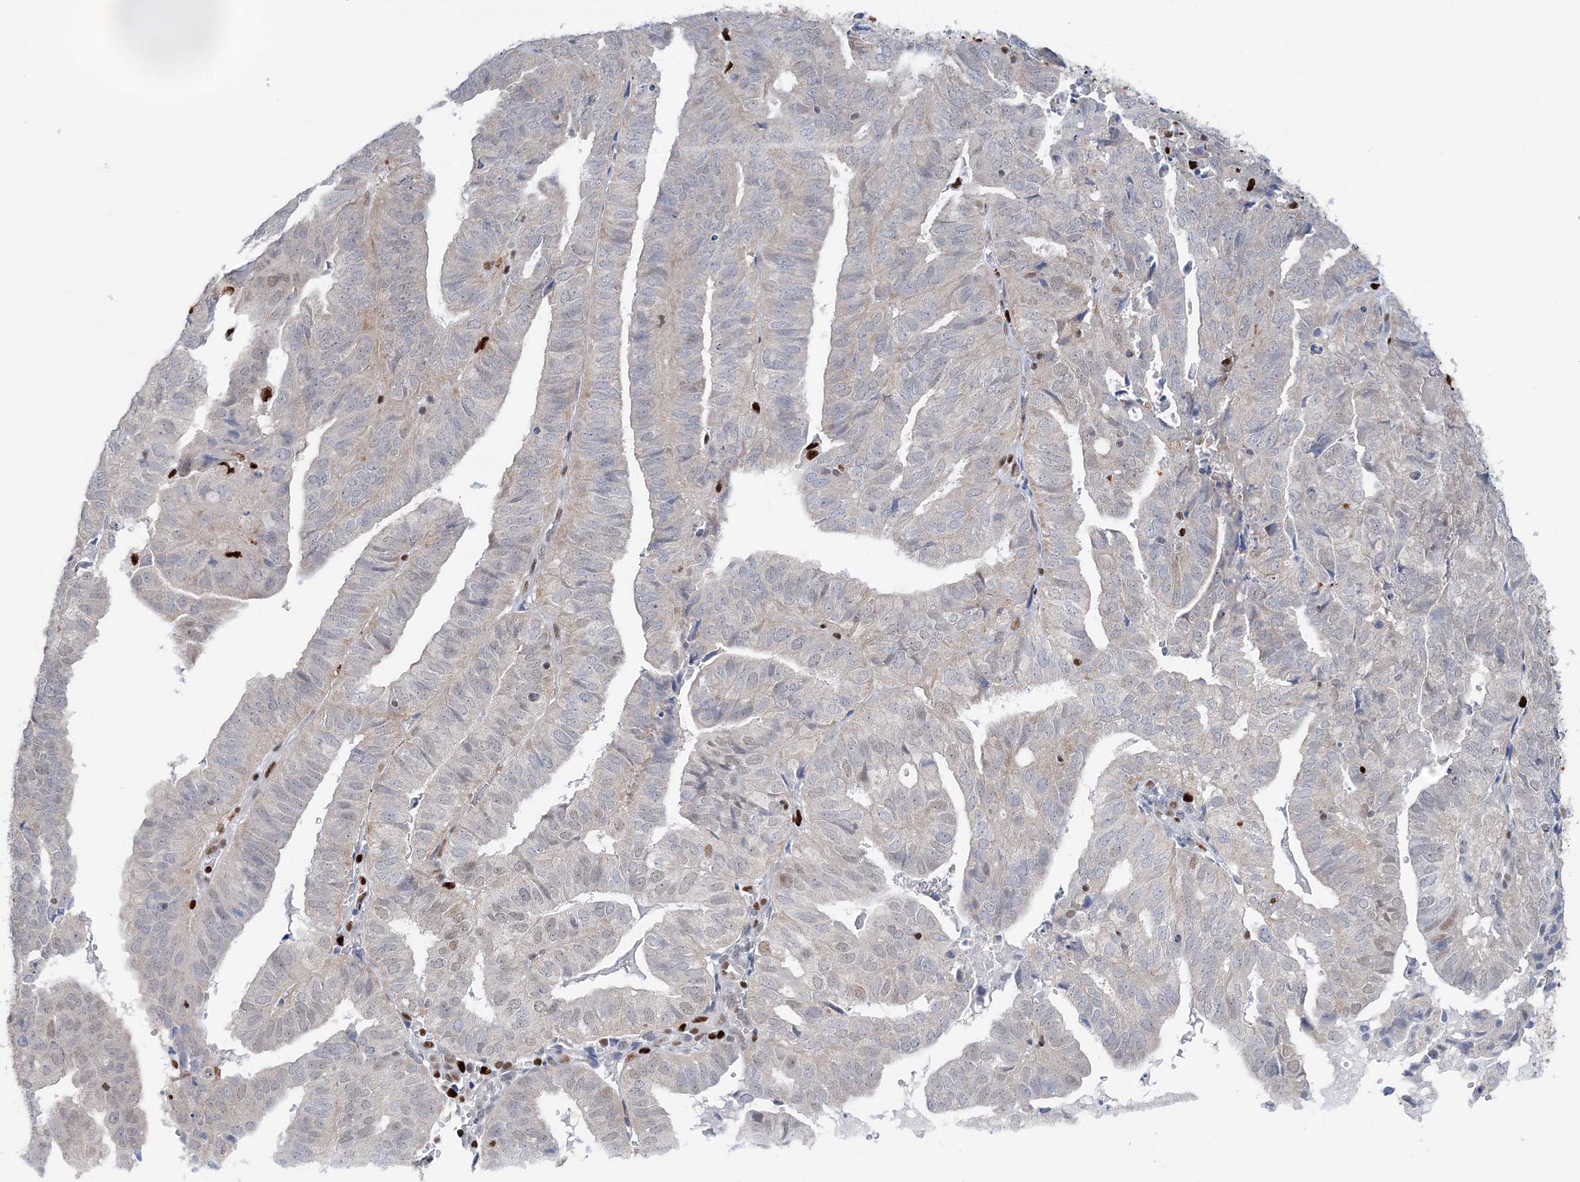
{"staining": {"intensity": "weak", "quantity": "<25%", "location": "nuclear"}, "tissue": "endometrial cancer", "cell_type": "Tumor cells", "image_type": "cancer", "snomed": [{"axis": "morphology", "description": "Adenocarcinoma, NOS"}, {"axis": "topography", "description": "Uterus"}], "caption": "Immunohistochemical staining of human endometrial cancer demonstrates no significant staining in tumor cells.", "gene": "NIT2", "patient": {"sex": "female", "age": 77}}